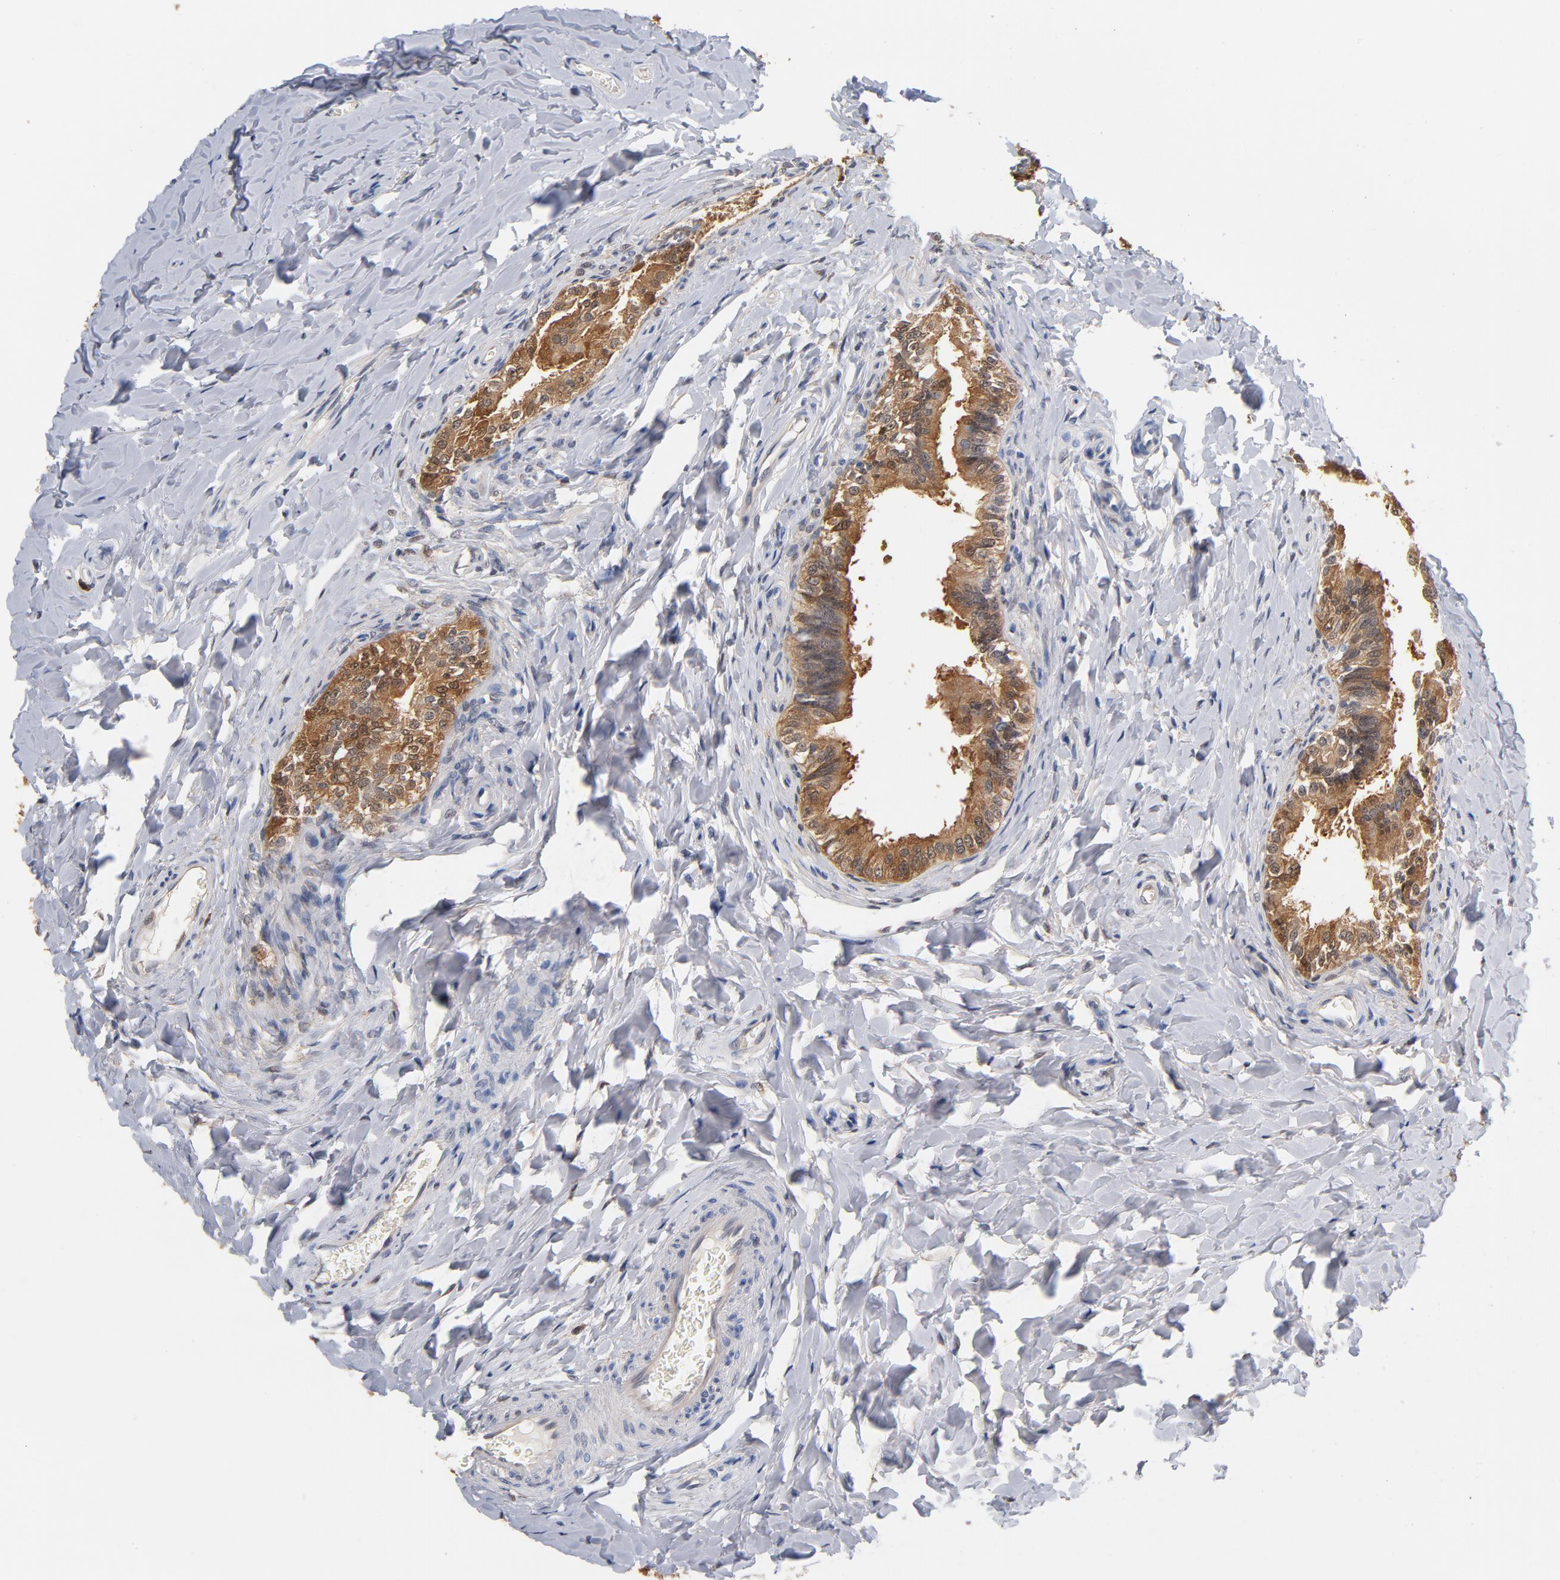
{"staining": {"intensity": "strong", "quantity": ">75%", "location": "cytoplasmic/membranous"}, "tissue": "epididymis", "cell_type": "Glandular cells", "image_type": "normal", "snomed": [{"axis": "morphology", "description": "Normal tissue, NOS"}, {"axis": "topography", "description": "Soft tissue"}, {"axis": "topography", "description": "Epididymis"}], "caption": "DAB immunohistochemical staining of normal epididymis displays strong cytoplasmic/membranous protein staining in about >75% of glandular cells.", "gene": "MIF", "patient": {"sex": "male", "age": 26}}